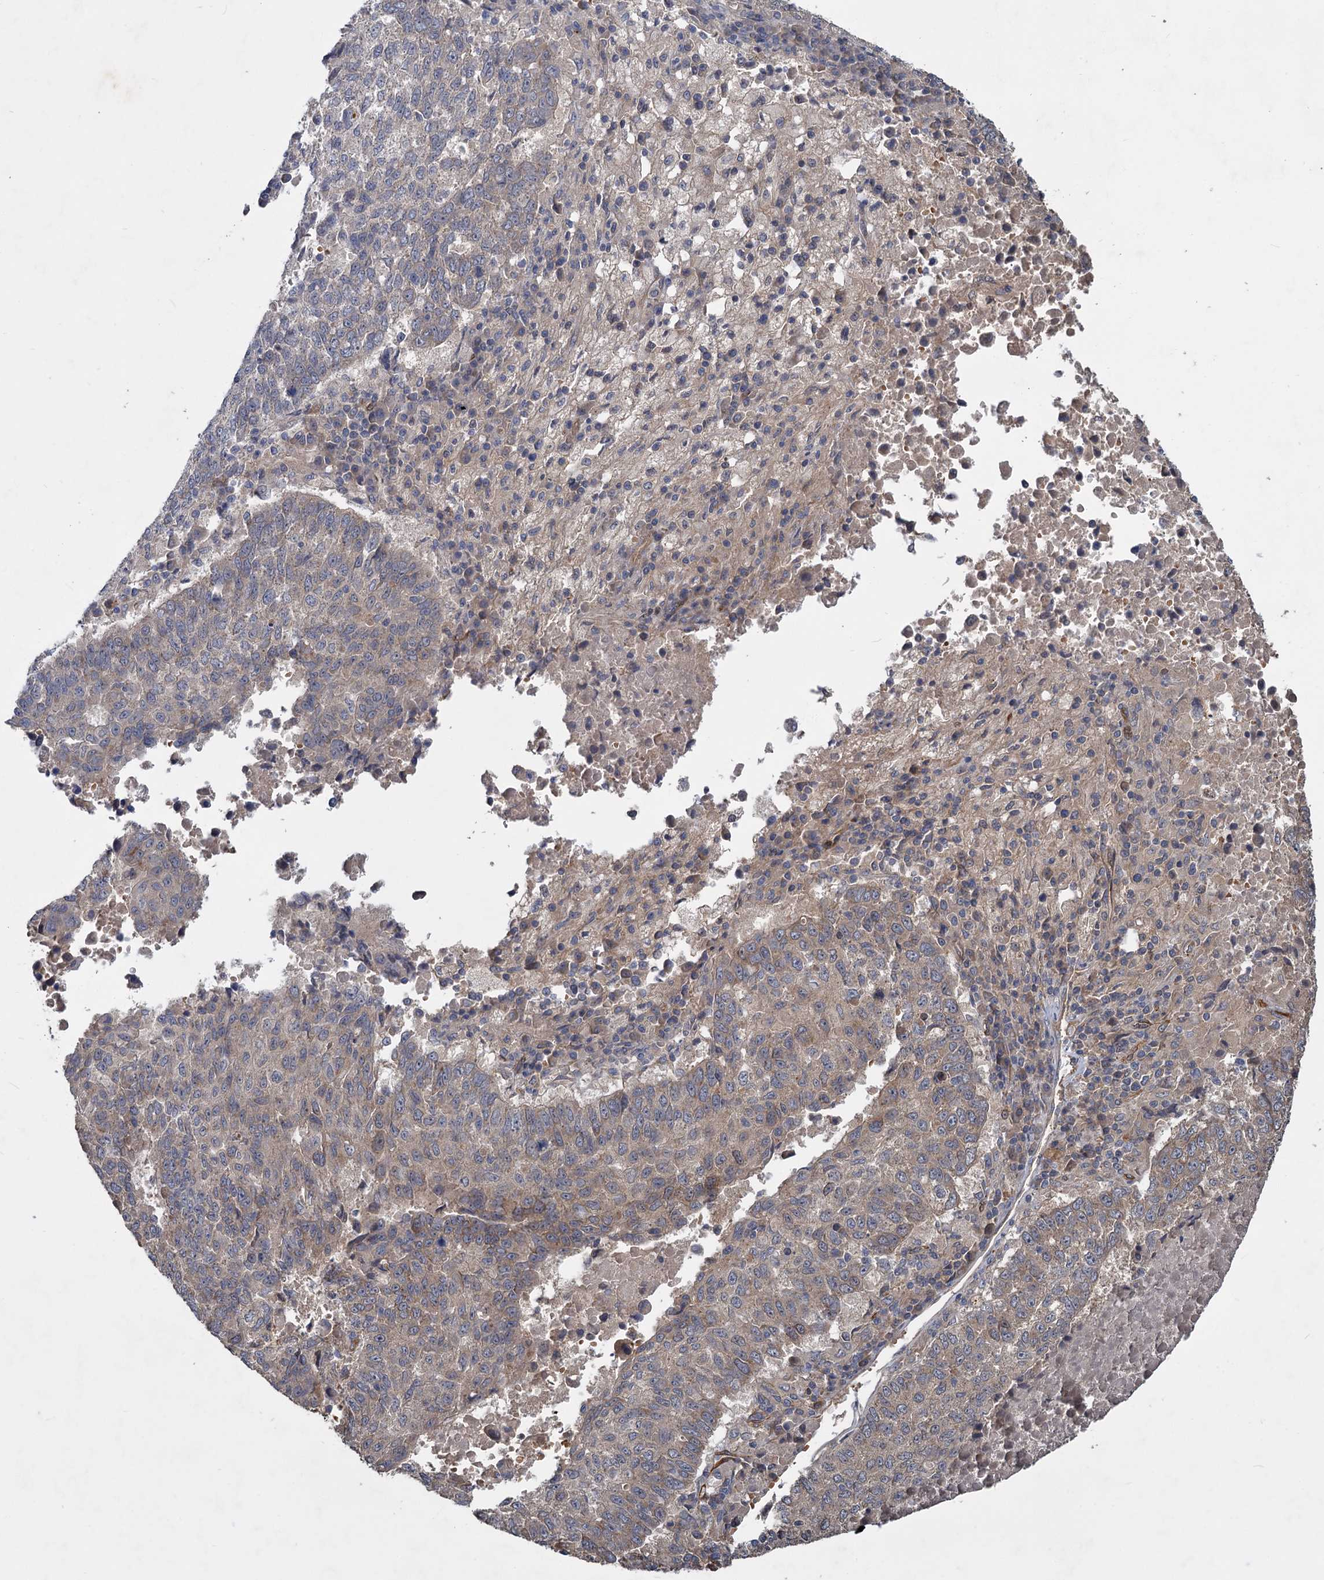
{"staining": {"intensity": "weak", "quantity": "25%-75%", "location": "cytoplasmic/membranous"}, "tissue": "lung cancer", "cell_type": "Tumor cells", "image_type": "cancer", "snomed": [{"axis": "morphology", "description": "Squamous cell carcinoma, NOS"}, {"axis": "topography", "description": "Lung"}], "caption": "Tumor cells demonstrate low levels of weak cytoplasmic/membranous staining in approximately 25%-75% of cells in squamous cell carcinoma (lung).", "gene": "PKN2", "patient": {"sex": "male", "age": 73}}